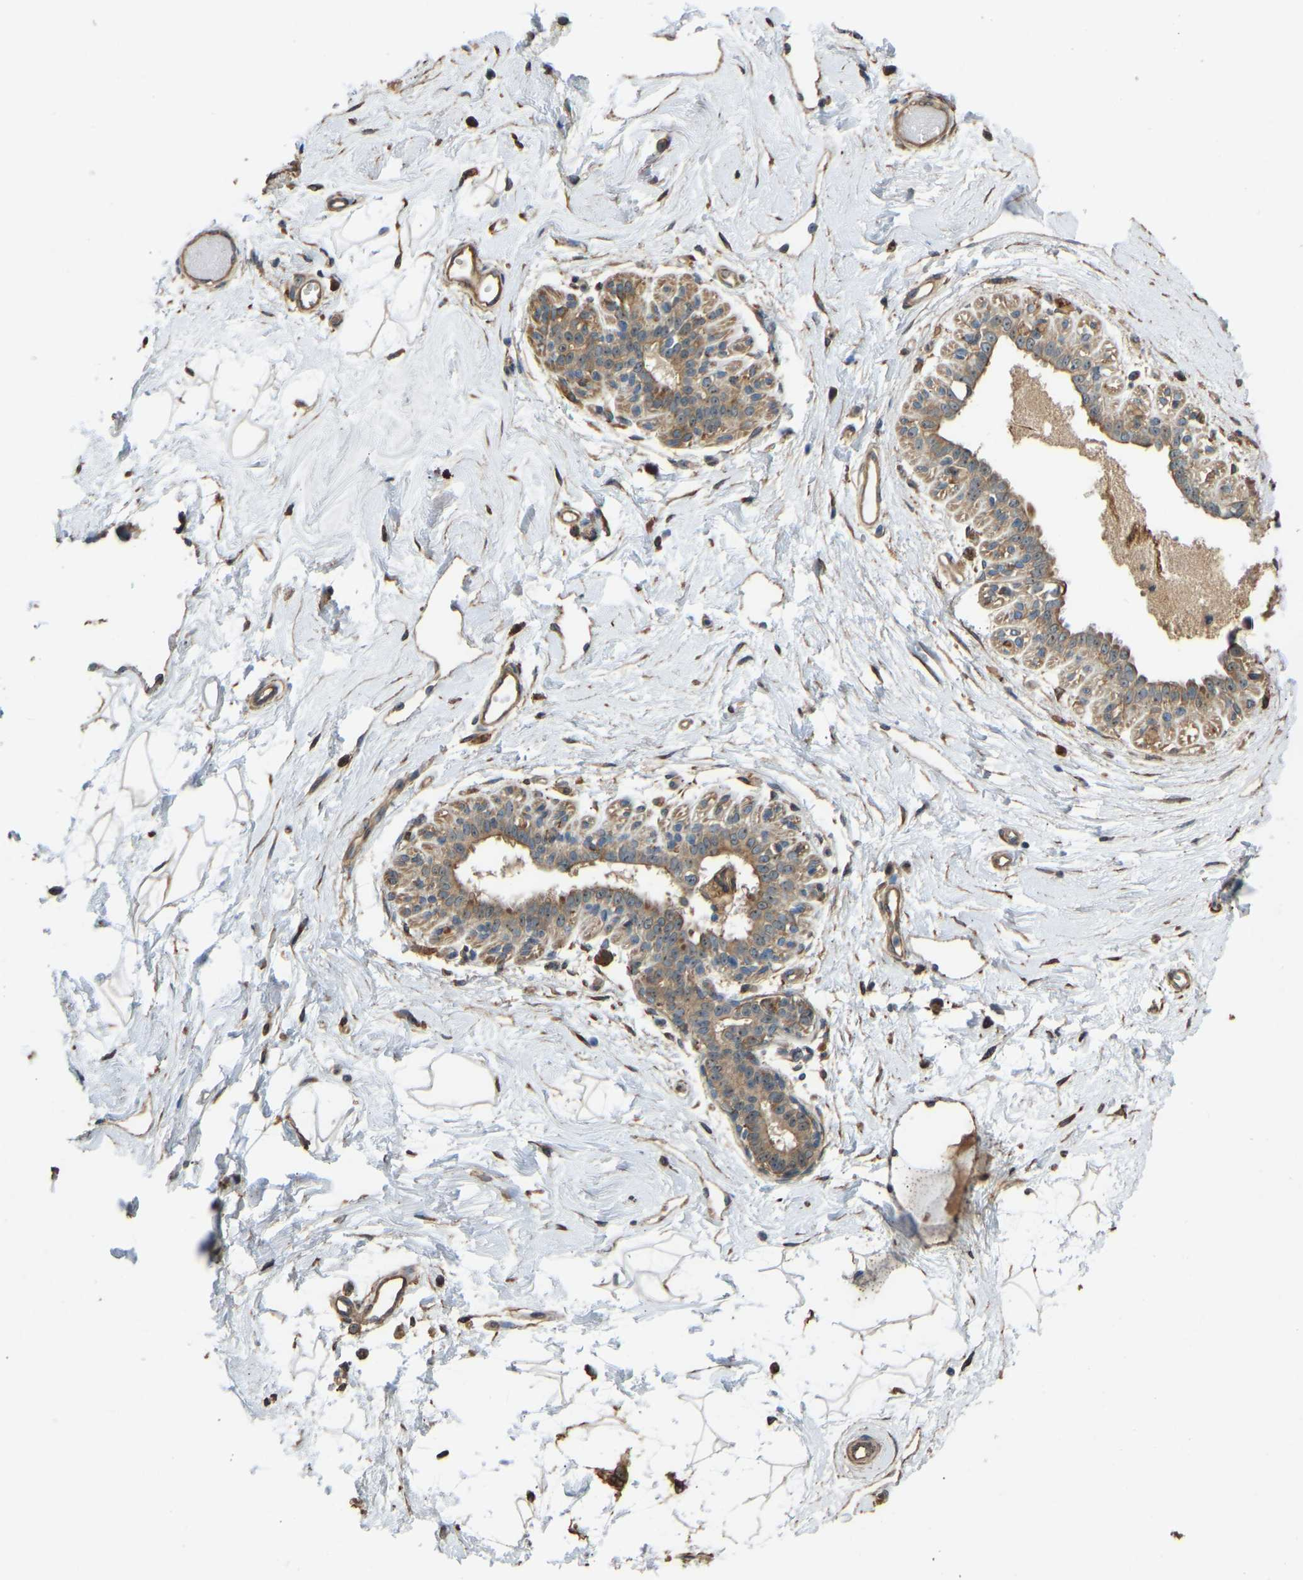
{"staining": {"intensity": "moderate", "quantity": "25%-75%", "location": "cytoplasmic/membranous"}, "tissue": "breast", "cell_type": "Adipocytes", "image_type": "normal", "snomed": [{"axis": "morphology", "description": "Normal tissue, NOS"}, {"axis": "topography", "description": "Breast"}], "caption": "This photomicrograph exhibits immunohistochemistry staining of benign breast, with medium moderate cytoplasmic/membranous staining in about 25%-75% of adipocytes.", "gene": "OS9", "patient": {"sex": "female", "age": 45}}